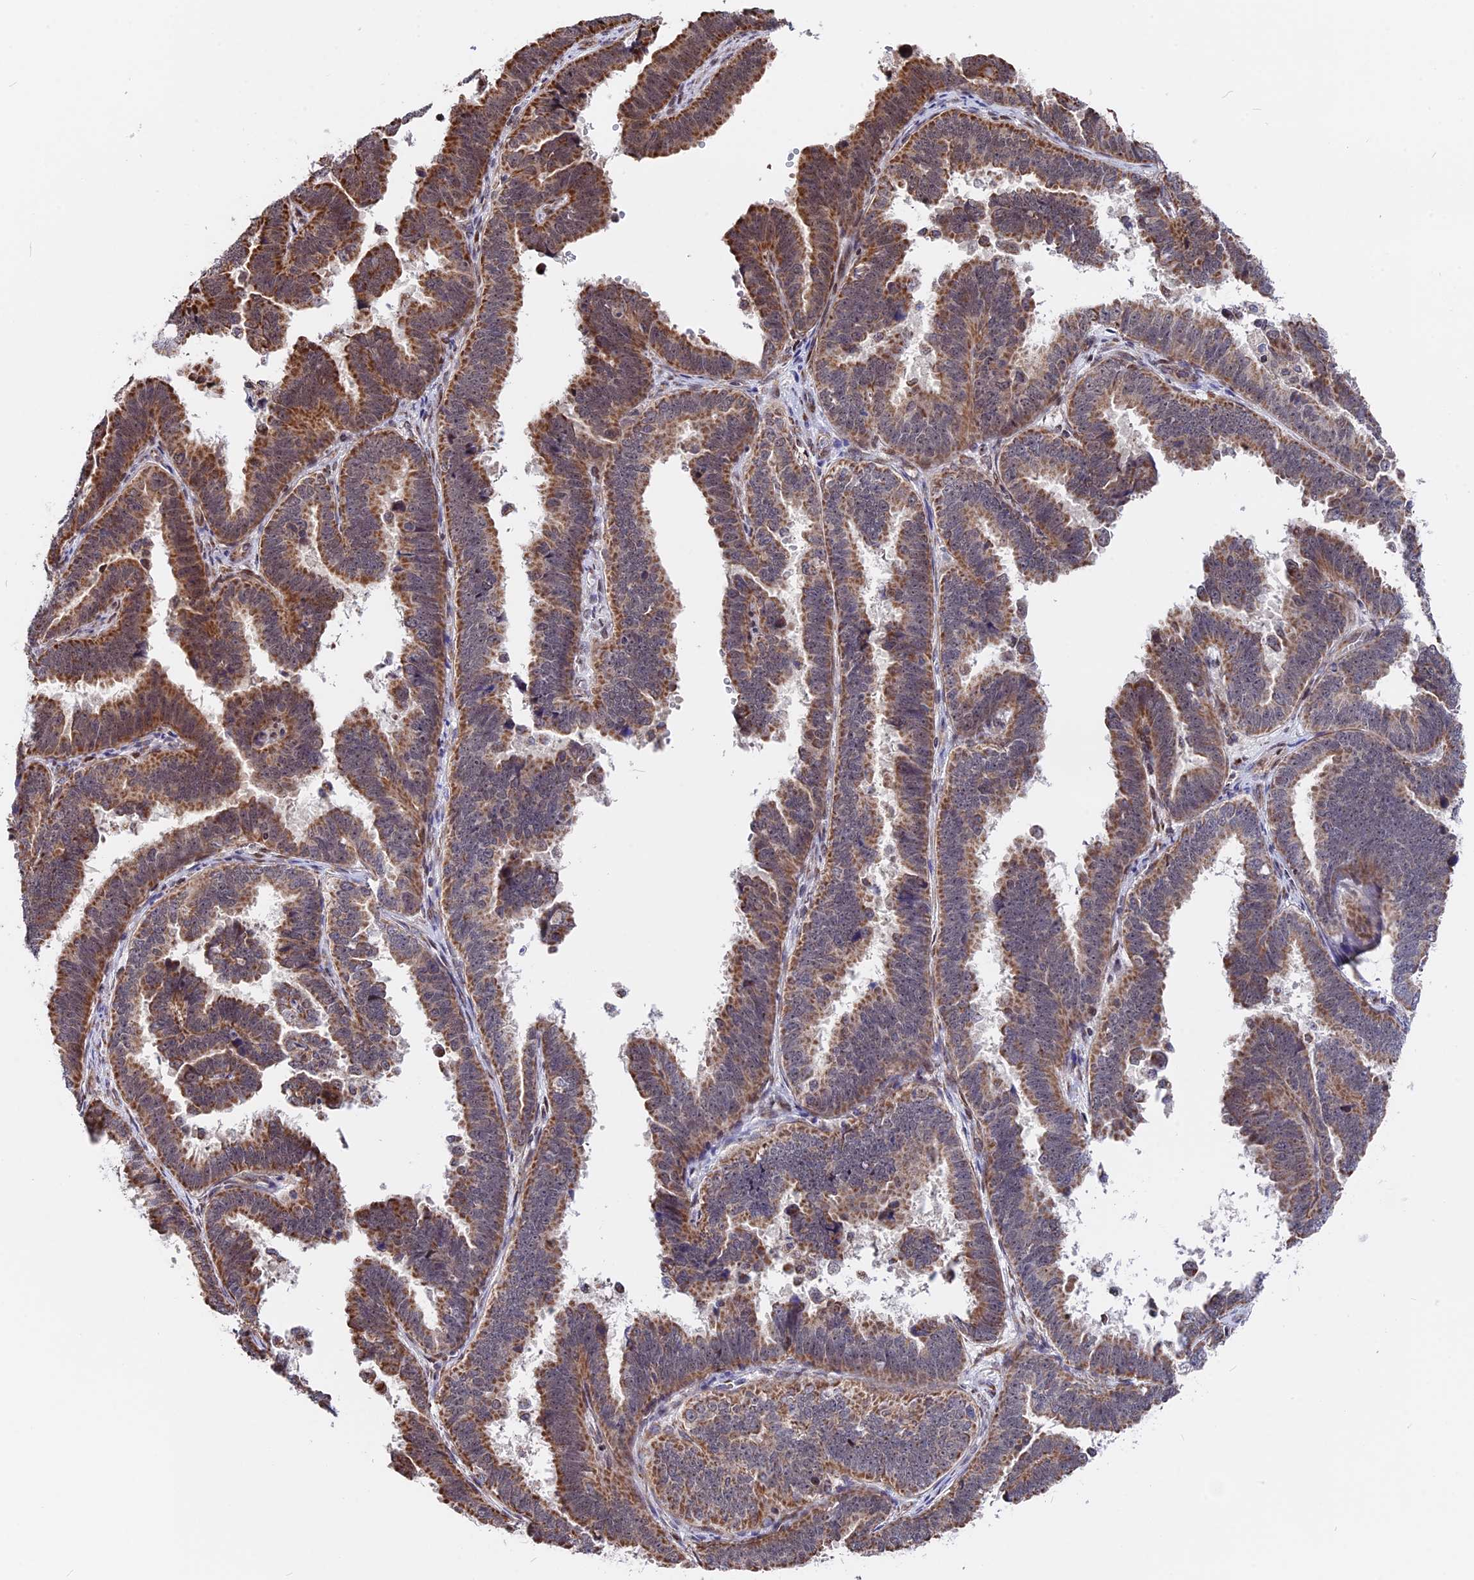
{"staining": {"intensity": "moderate", "quantity": ">75%", "location": "cytoplasmic/membranous"}, "tissue": "endometrial cancer", "cell_type": "Tumor cells", "image_type": "cancer", "snomed": [{"axis": "morphology", "description": "Adenocarcinoma, NOS"}, {"axis": "topography", "description": "Endometrium"}], "caption": "Protein expression analysis of human endometrial adenocarcinoma reveals moderate cytoplasmic/membranous staining in about >75% of tumor cells. The staining was performed using DAB to visualize the protein expression in brown, while the nuclei were stained in blue with hematoxylin (Magnification: 20x).", "gene": "FAM174C", "patient": {"sex": "female", "age": 75}}